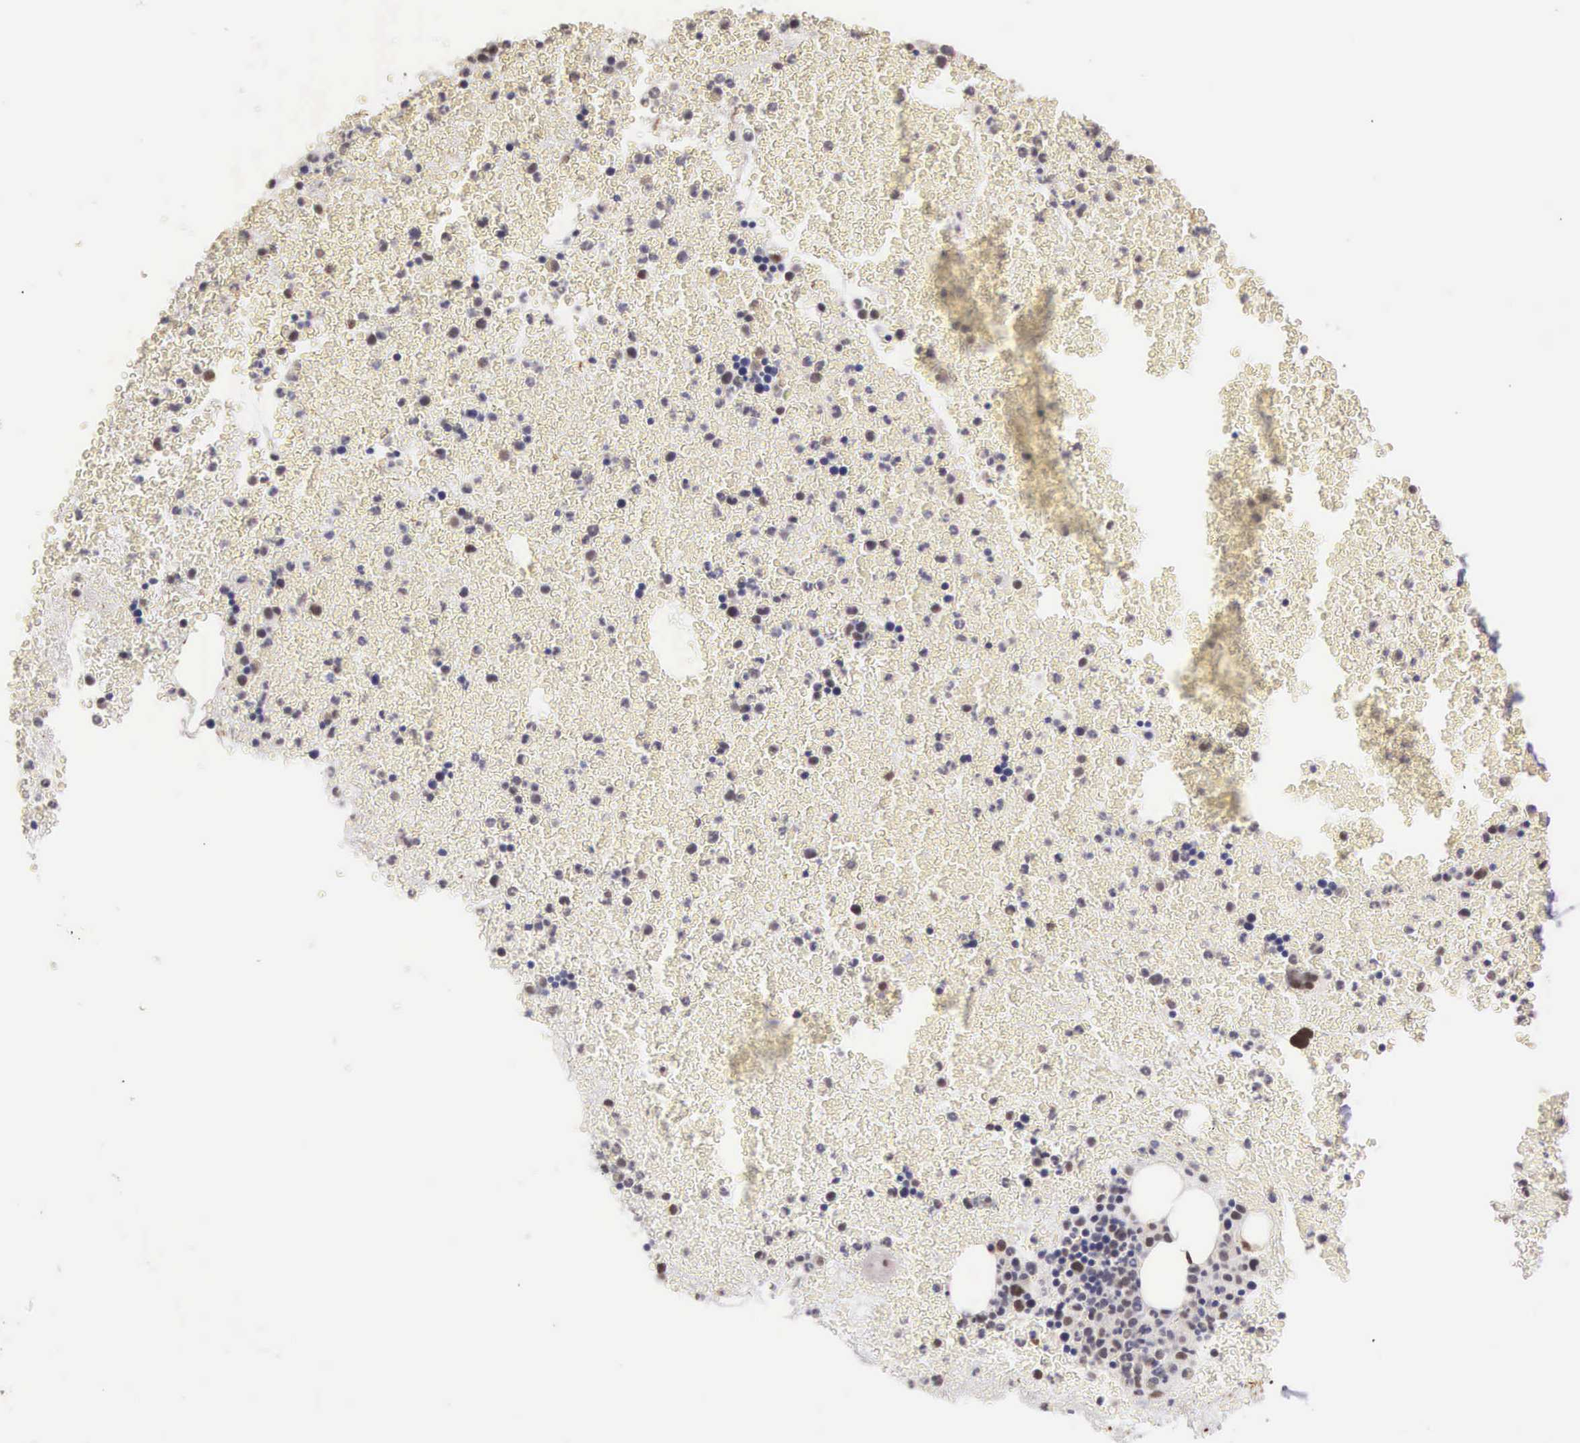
{"staining": {"intensity": "weak", "quantity": "<25%", "location": "nuclear"}, "tissue": "bone marrow", "cell_type": "Hematopoietic cells", "image_type": "normal", "snomed": [{"axis": "morphology", "description": "Normal tissue, NOS"}, {"axis": "topography", "description": "Bone marrow"}], "caption": "Hematopoietic cells show no significant staining in normal bone marrow. (DAB IHC, high magnification).", "gene": "HMGXB4", "patient": {"sex": "female", "age": 53}}